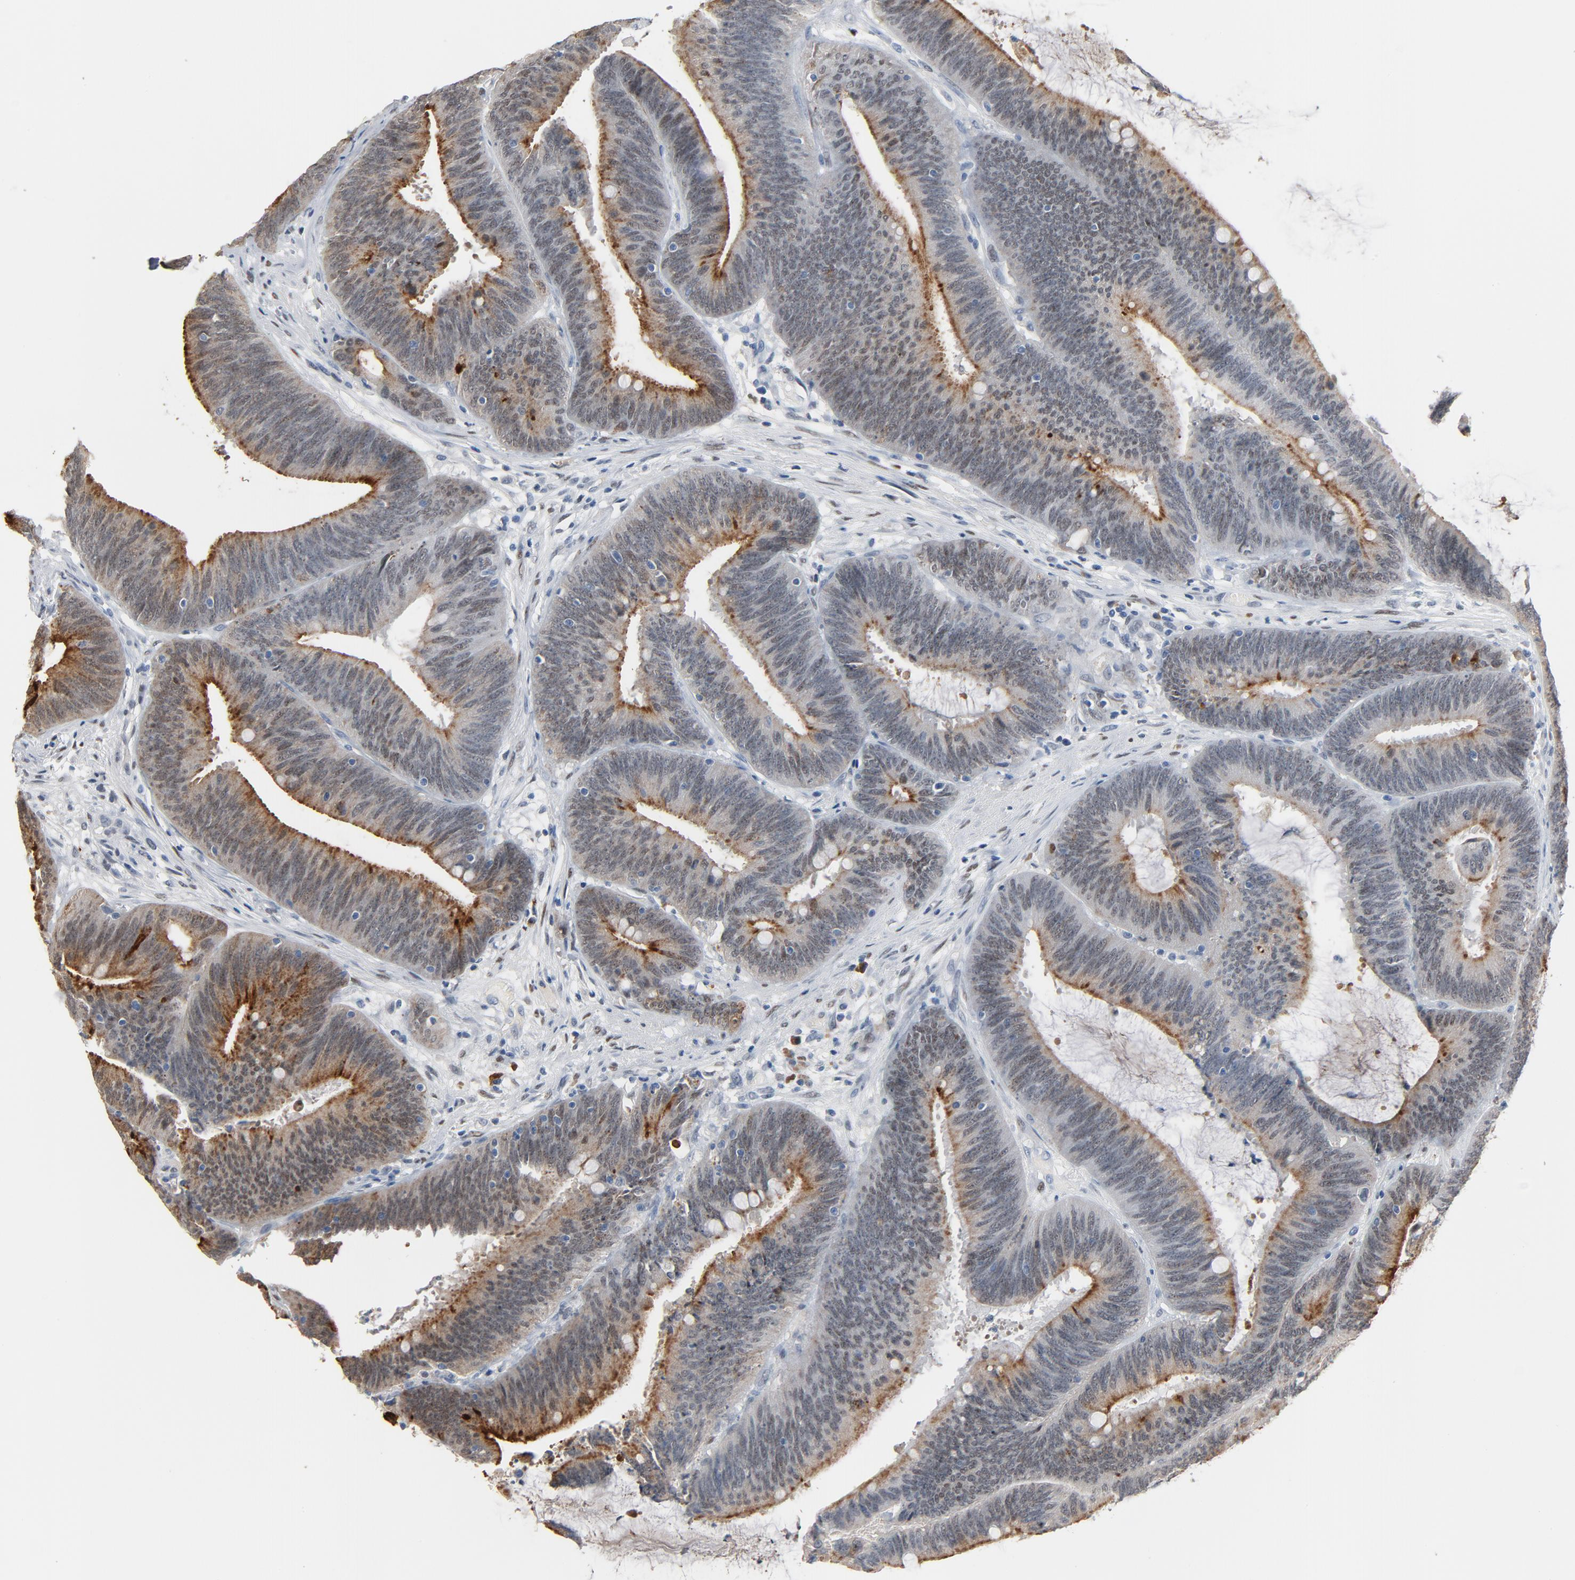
{"staining": {"intensity": "negative", "quantity": "none", "location": "none"}, "tissue": "colorectal cancer", "cell_type": "Tumor cells", "image_type": "cancer", "snomed": [{"axis": "morphology", "description": "Adenocarcinoma, NOS"}, {"axis": "topography", "description": "Rectum"}], "caption": "A high-resolution image shows IHC staining of colorectal cancer (adenocarcinoma), which displays no significant expression in tumor cells. (Brightfield microscopy of DAB (3,3'-diaminobenzidine) IHC at high magnification).", "gene": "FOXP1", "patient": {"sex": "female", "age": 66}}